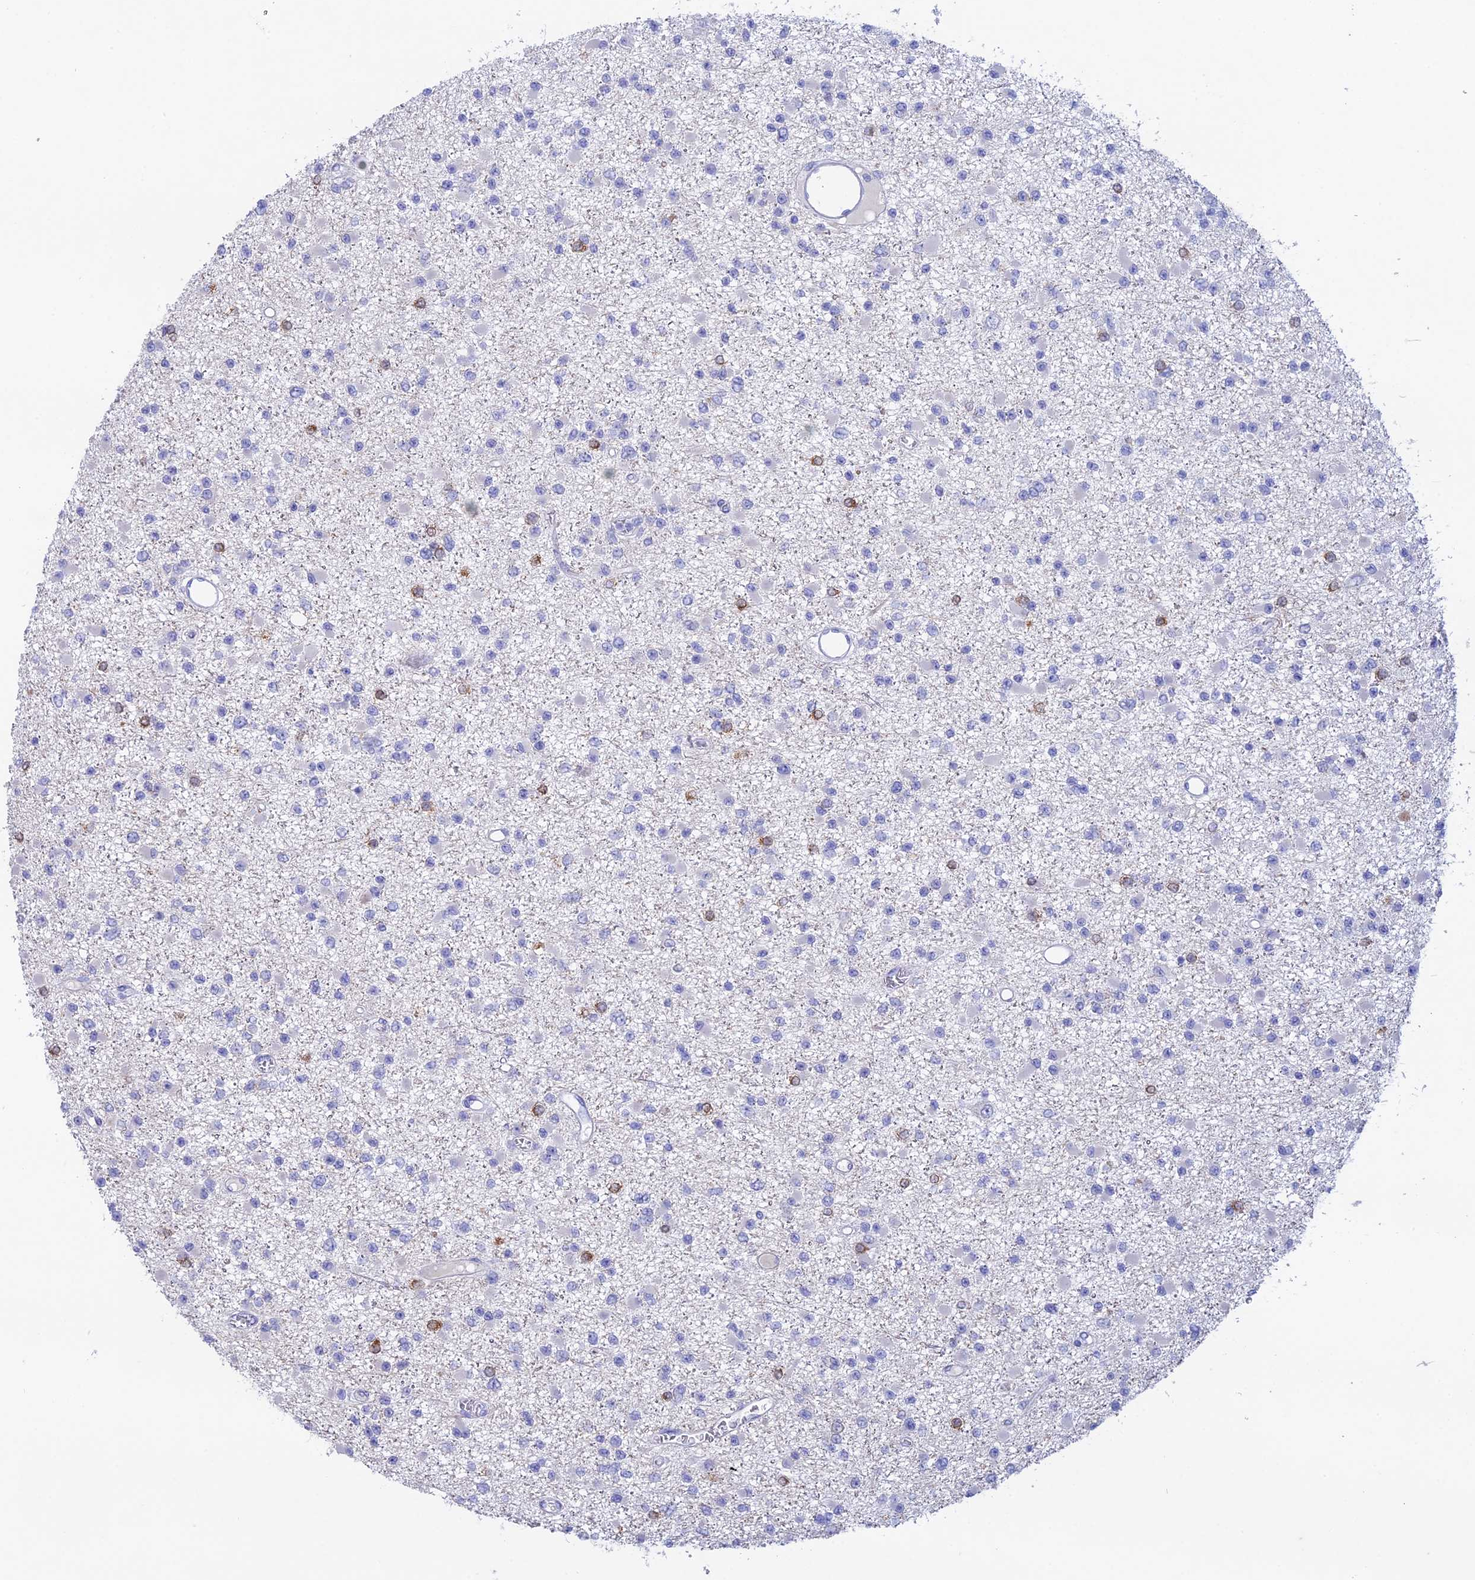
{"staining": {"intensity": "negative", "quantity": "none", "location": "none"}, "tissue": "glioma", "cell_type": "Tumor cells", "image_type": "cancer", "snomed": [{"axis": "morphology", "description": "Glioma, malignant, Low grade"}, {"axis": "topography", "description": "Brain"}], "caption": "Tumor cells show no significant protein expression in malignant glioma (low-grade).", "gene": "BTBD19", "patient": {"sex": "female", "age": 22}}